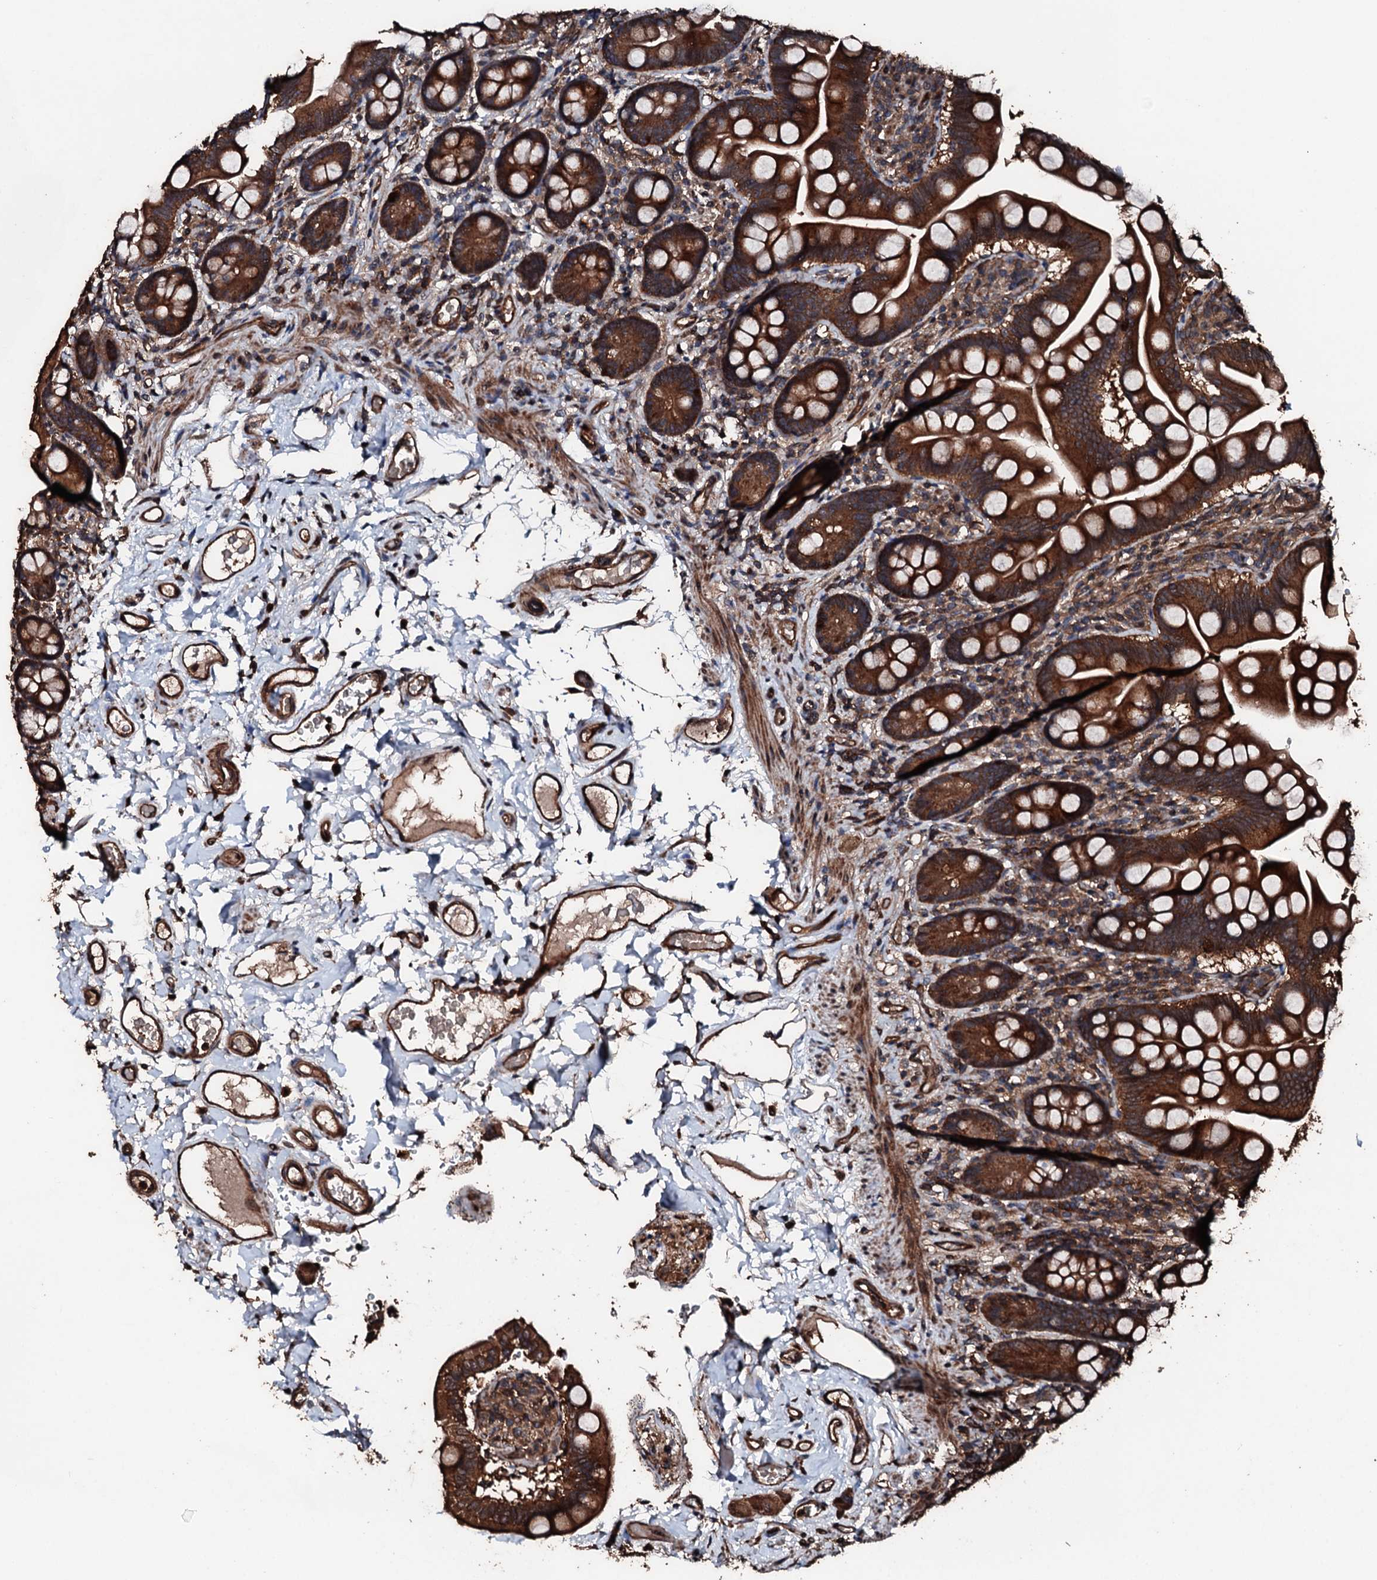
{"staining": {"intensity": "strong", "quantity": ">75%", "location": "cytoplasmic/membranous"}, "tissue": "small intestine", "cell_type": "Glandular cells", "image_type": "normal", "snomed": [{"axis": "morphology", "description": "Normal tissue, NOS"}, {"axis": "topography", "description": "Small intestine"}], "caption": "IHC (DAB (3,3'-diaminobenzidine)) staining of benign small intestine exhibits strong cytoplasmic/membranous protein expression in approximately >75% of glandular cells.", "gene": "KIF18A", "patient": {"sex": "female", "age": 64}}